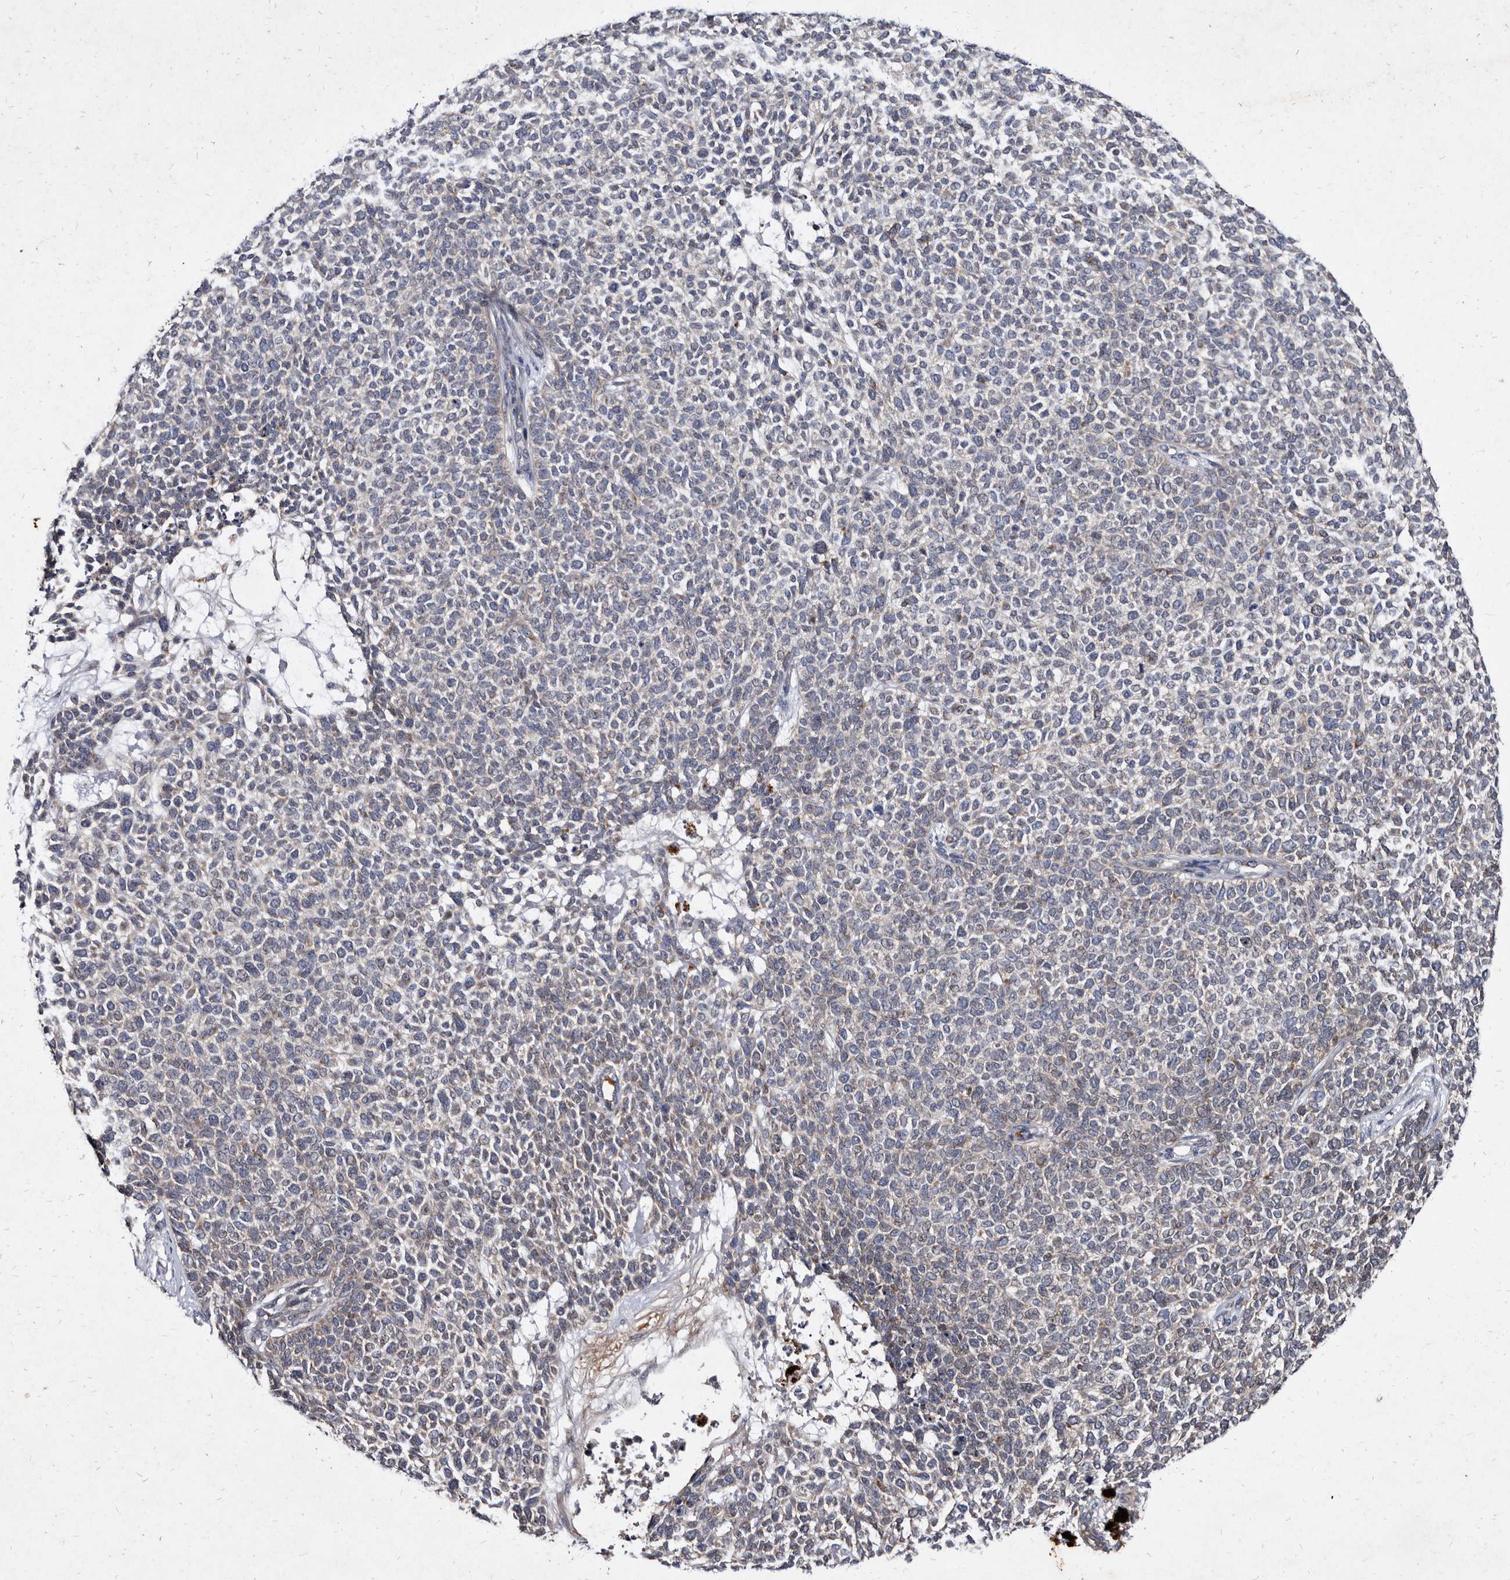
{"staining": {"intensity": "negative", "quantity": "none", "location": "none"}, "tissue": "skin cancer", "cell_type": "Tumor cells", "image_type": "cancer", "snomed": [{"axis": "morphology", "description": "Basal cell carcinoma"}, {"axis": "topography", "description": "Skin"}], "caption": "This is a image of IHC staining of skin basal cell carcinoma, which shows no expression in tumor cells.", "gene": "YPEL3", "patient": {"sex": "female", "age": 84}}